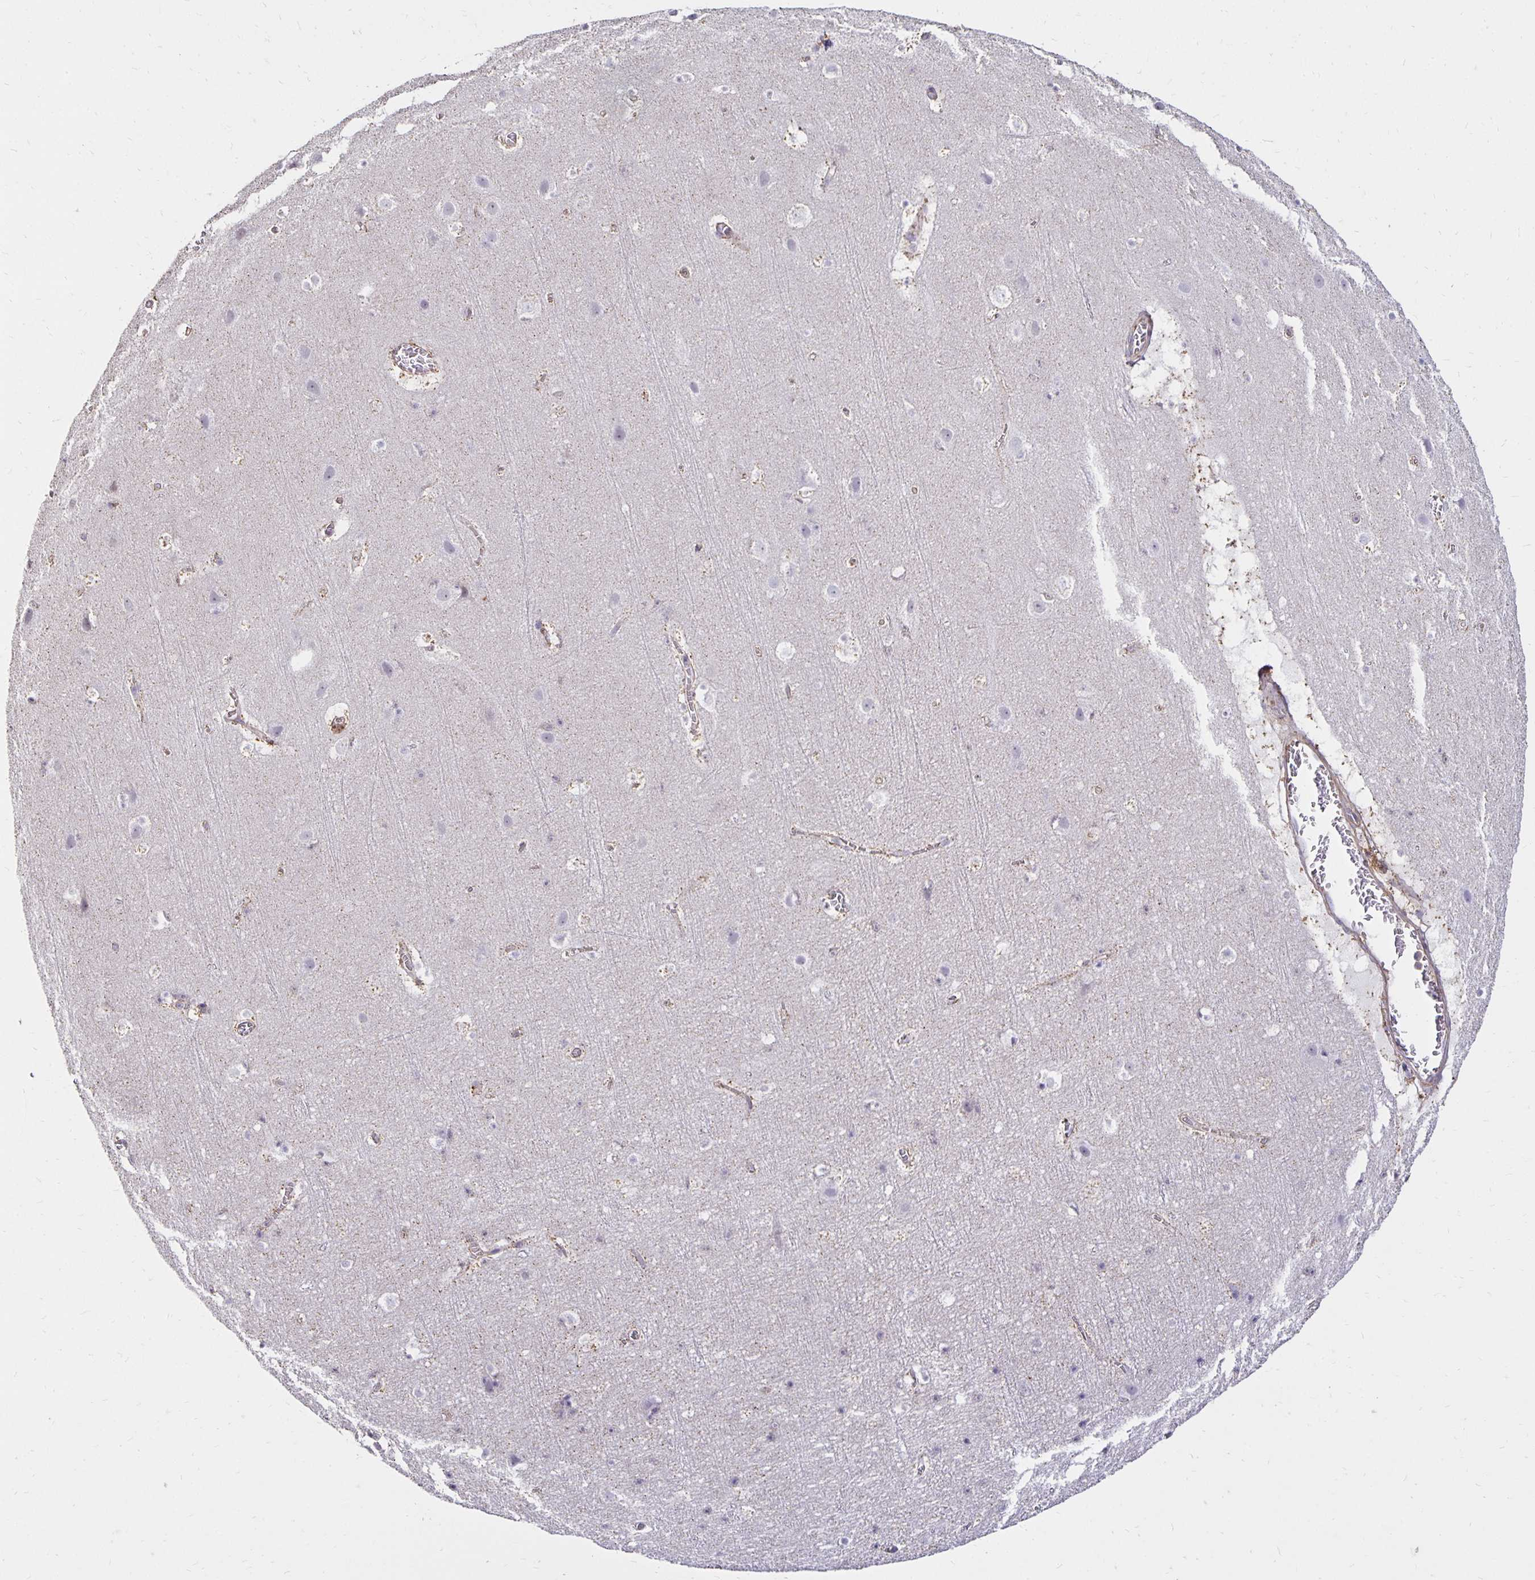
{"staining": {"intensity": "negative", "quantity": "none", "location": "none"}, "tissue": "cerebral cortex", "cell_type": "Endothelial cells", "image_type": "normal", "snomed": [{"axis": "morphology", "description": "Normal tissue, NOS"}, {"axis": "topography", "description": "Cerebral cortex"}], "caption": "This photomicrograph is of benign cerebral cortex stained with immunohistochemistry to label a protein in brown with the nuclei are counter-stained blue. There is no positivity in endothelial cells.", "gene": "PNPLA3", "patient": {"sex": "female", "age": 42}}